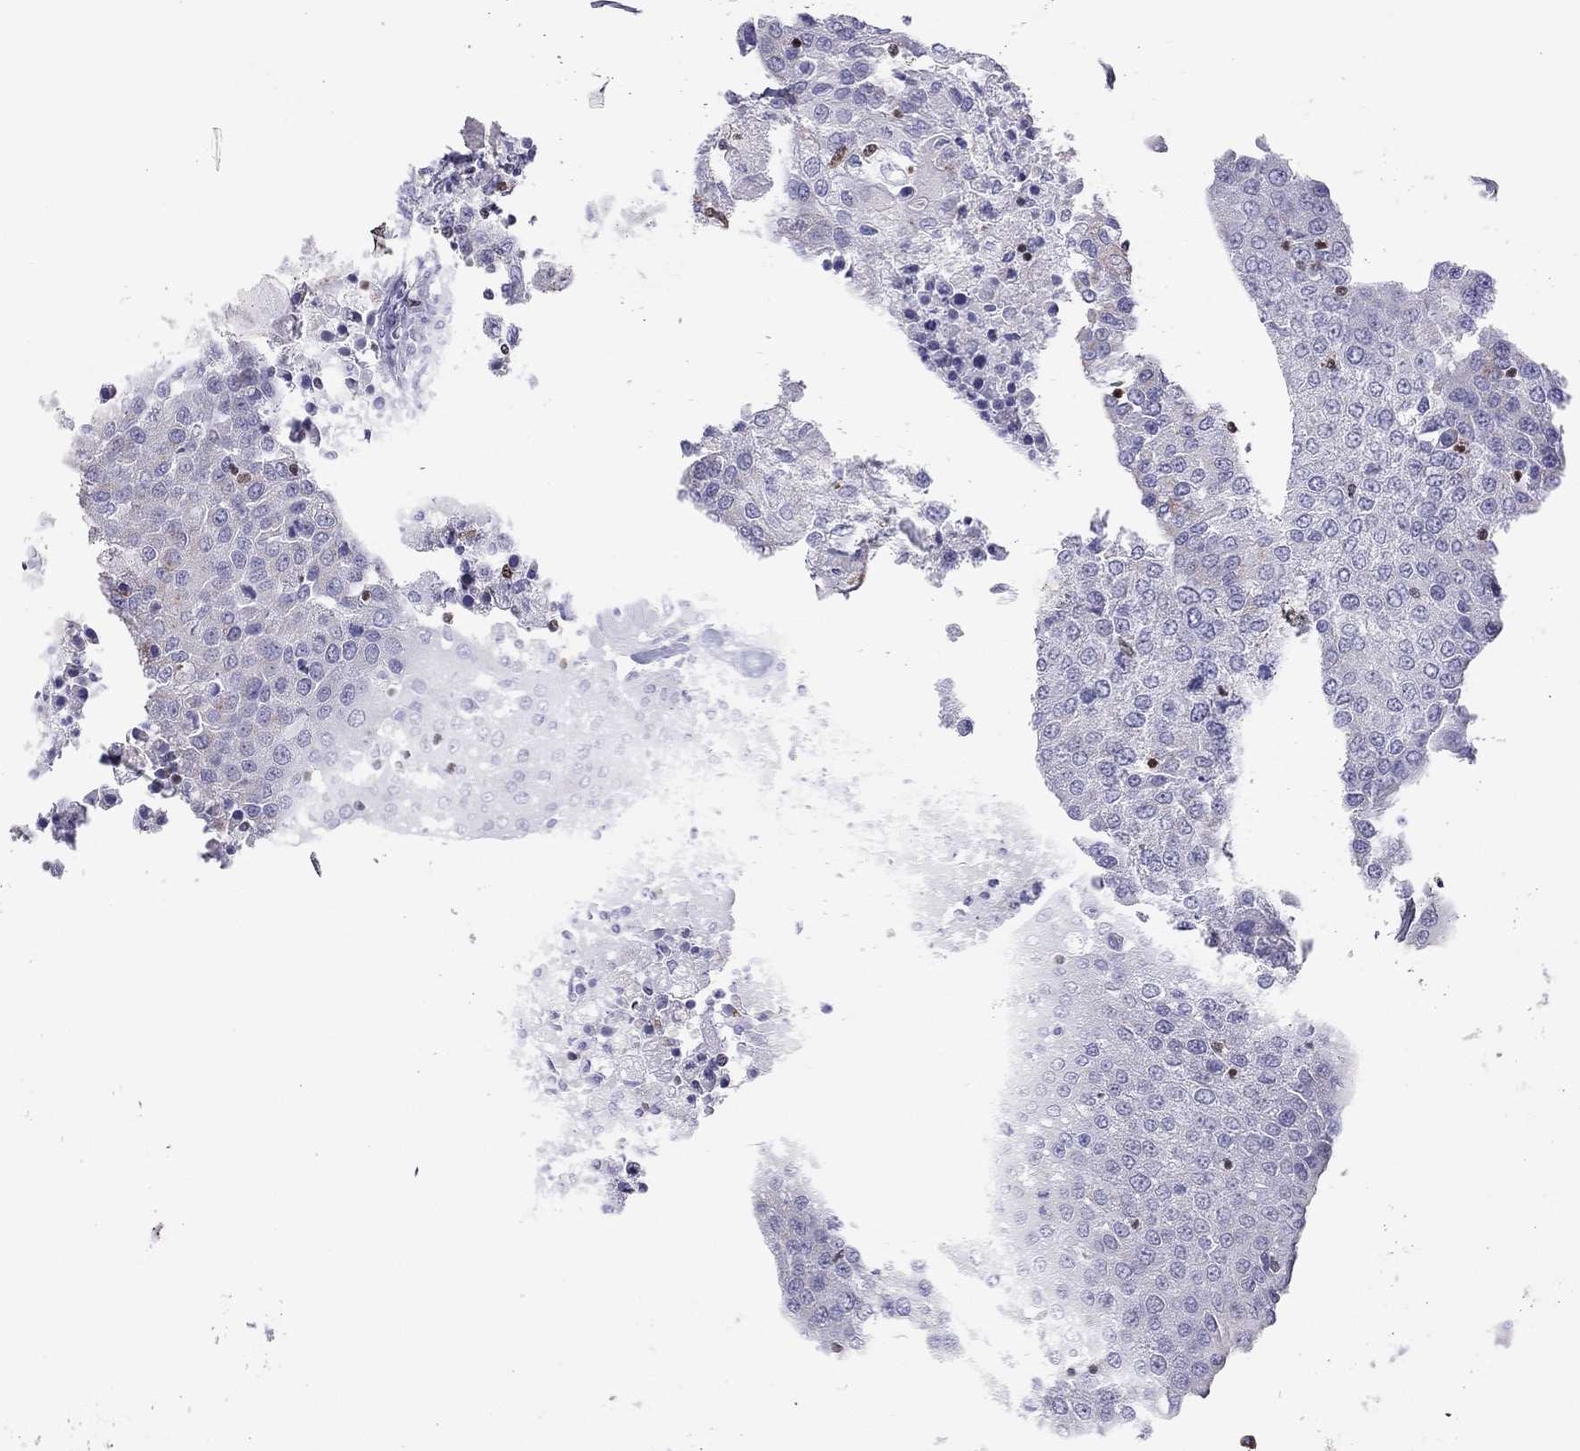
{"staining": {"intensity": "negative", "quantity": "none", "location": "none"}, "tissue": "urothelial cancer", "cell_type": "Tumor cells", "image_type": "cancer", "snomed": [{"axis": "morphology", "description": "Urothelial carcinoma, High grade"}, {"axis": "topography", "description": "Urinary bladder"}], "caption": "IHC image of human urothelial carcinoma (high-grade) stained for a protein (brown), which reveals no staining in tumor cells. The staining was performed using DAB (3,3'-diaminobenzidine) to visualize the protein expression in brown, while the nuclei were stained in blue with hematoxylin (Magnification: 20x).", "gene": "SH2D2A", "patient": {"sex": "female", "age": 85}}